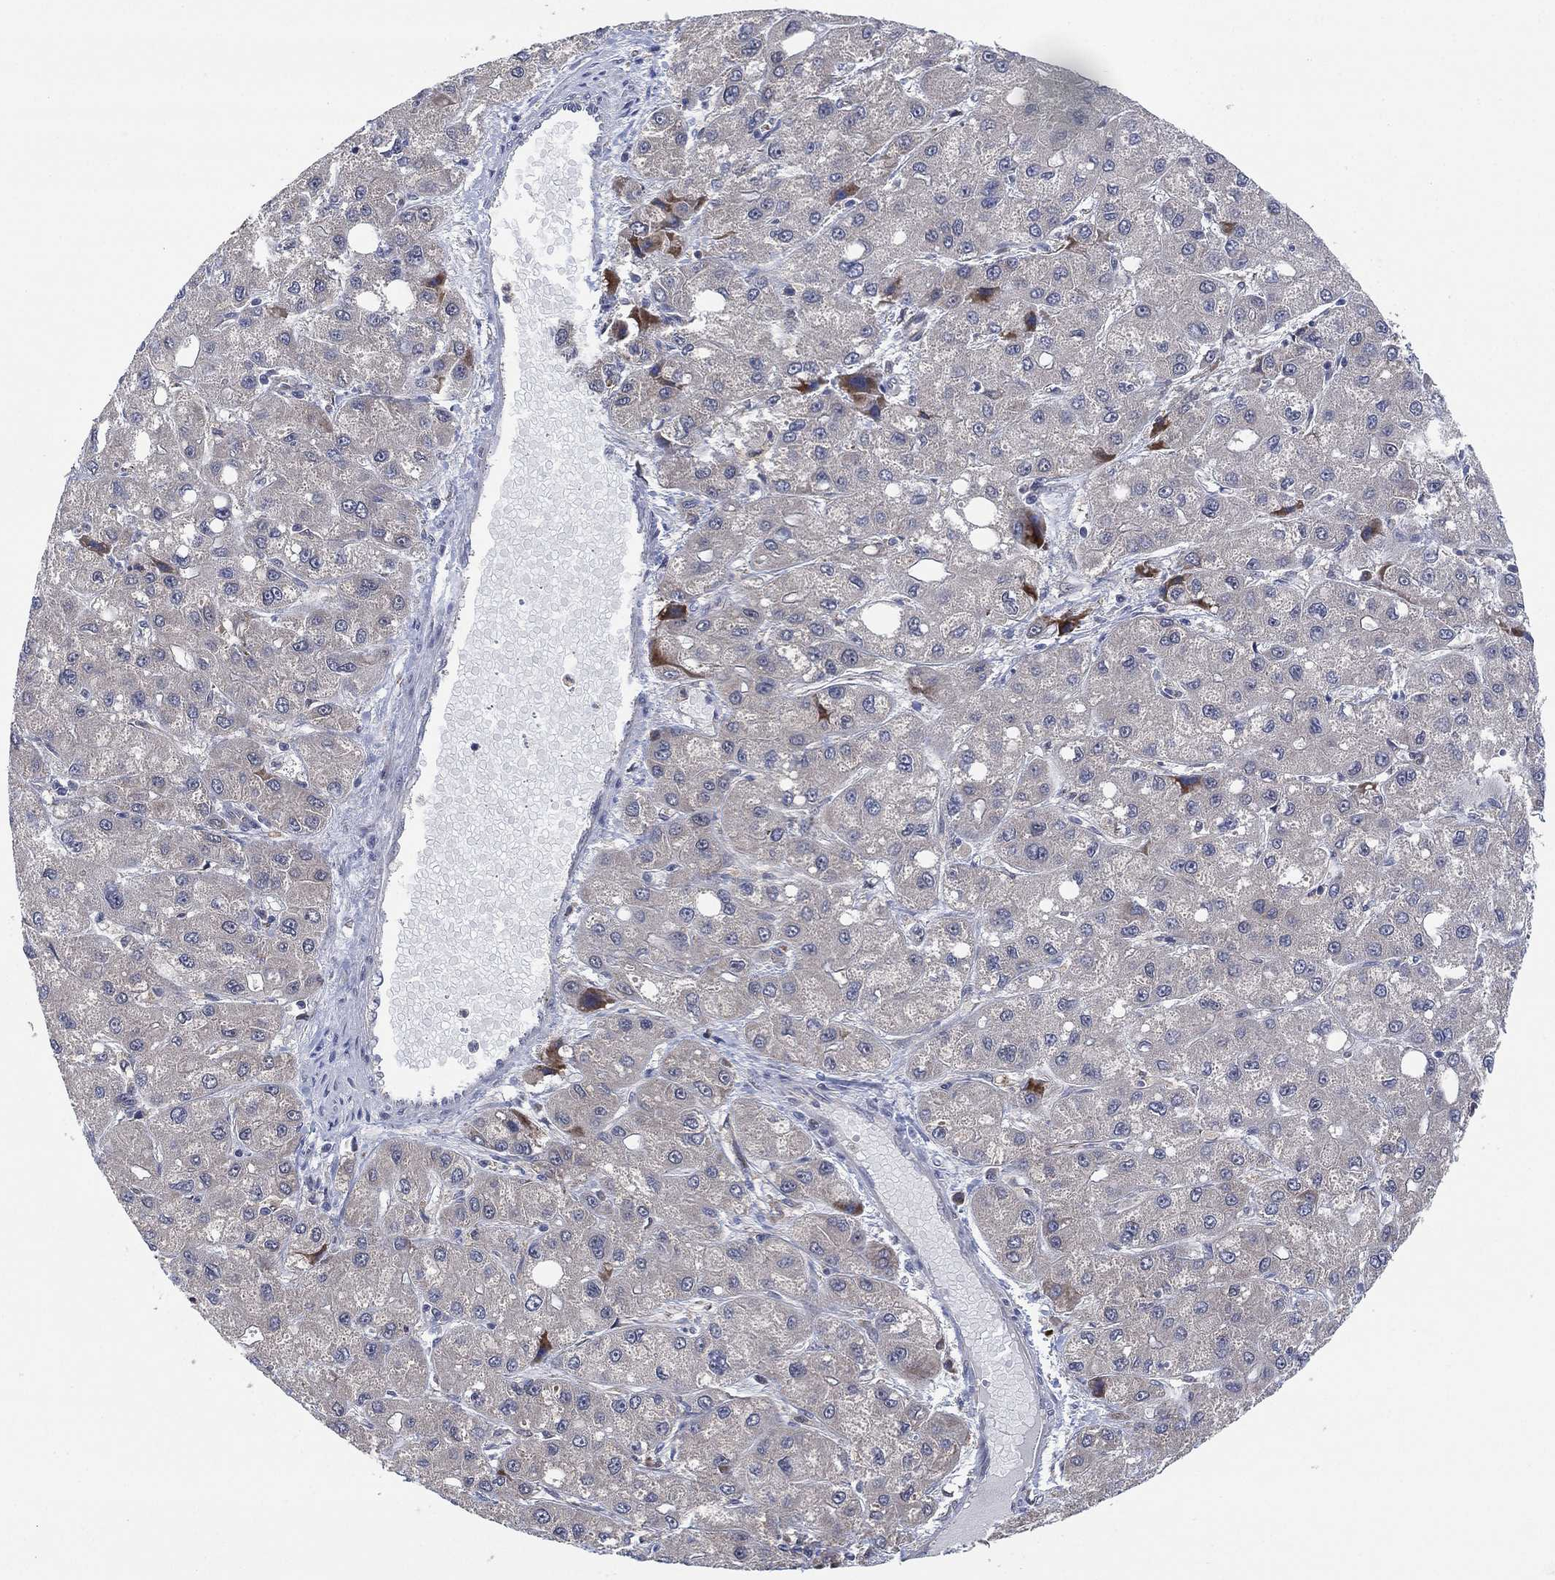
{"staining": {"intensity": "negative", "quantity": "none", "location": "none"}, "tissue": "liver cancer", "cell_type": "Tumor cells", "image_type": "cancer", "snomed": [{"axis": "morphology", "description": "Carcinoma, Hepatocellular, NOS"}, {"axis": "topography", "description": "Liver"}], "caption": "IHC photomicrograph of neoplastic tissue: human liver cancer (hepatocellular carcinoma) stained with DAB demonstrates no significant protein expression in tumor cells.", "gene": "FES", "patient": {"sex": "male", "age": 73}}